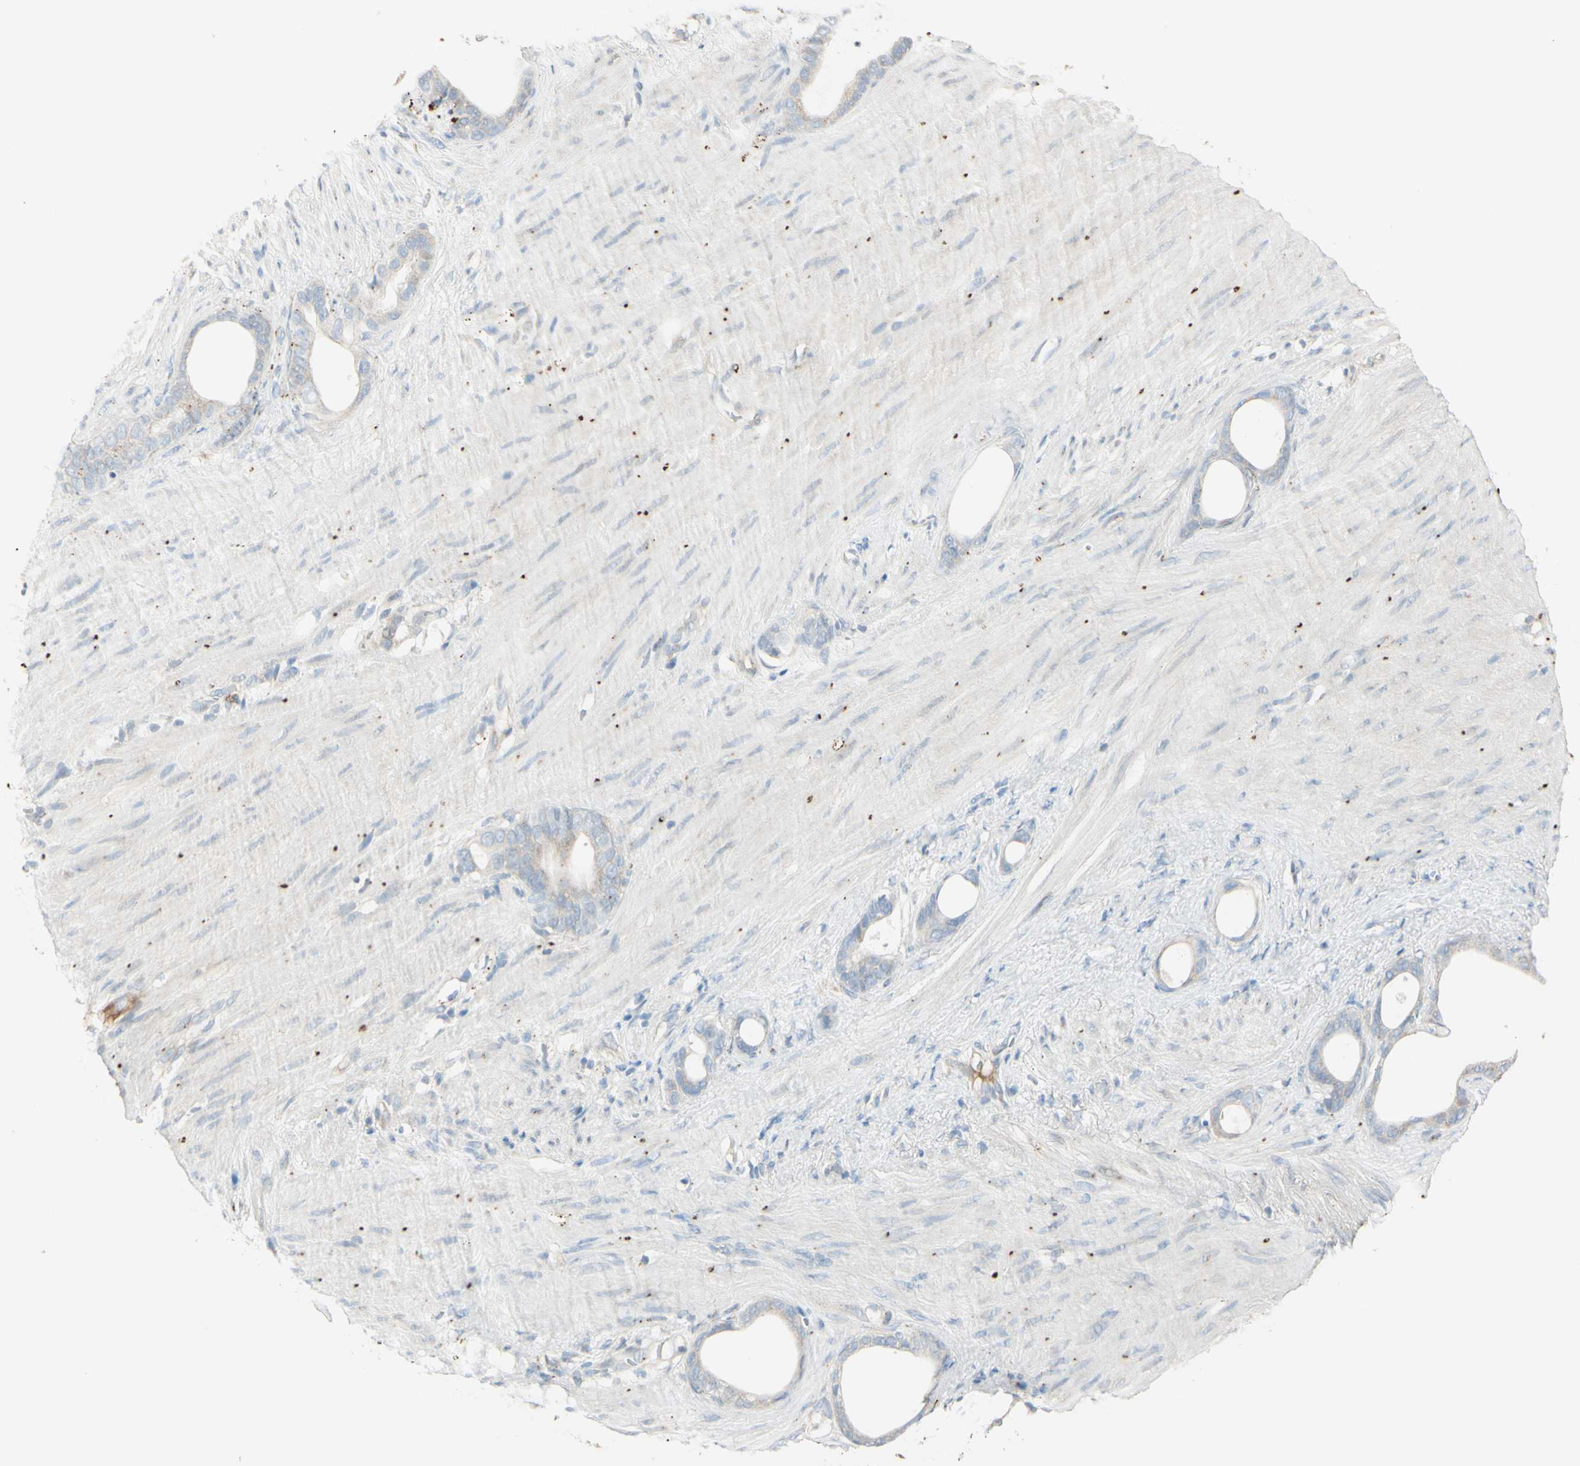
{"staining": {"intensity": "weak", "quantity": ">75%", "location": "cytoplasmic/membranous"}, "tissue": "stomach cancer", "cell_type": "Tumor cells", "image_type": "cancer", "snomed": [{"axis": "morphology", "description": "Adenocarcinoma, NOS"}, {"axis": "topography", "description": "Stomach"}], "caption": "A low amount of weak cytoplasmic/membranous expression is present in approximately >75% of tumor cells in stomach adenocarcinoma tissue.", "gene": "ANGPTL1", "patient": {"sex": "female", "age": 75}}